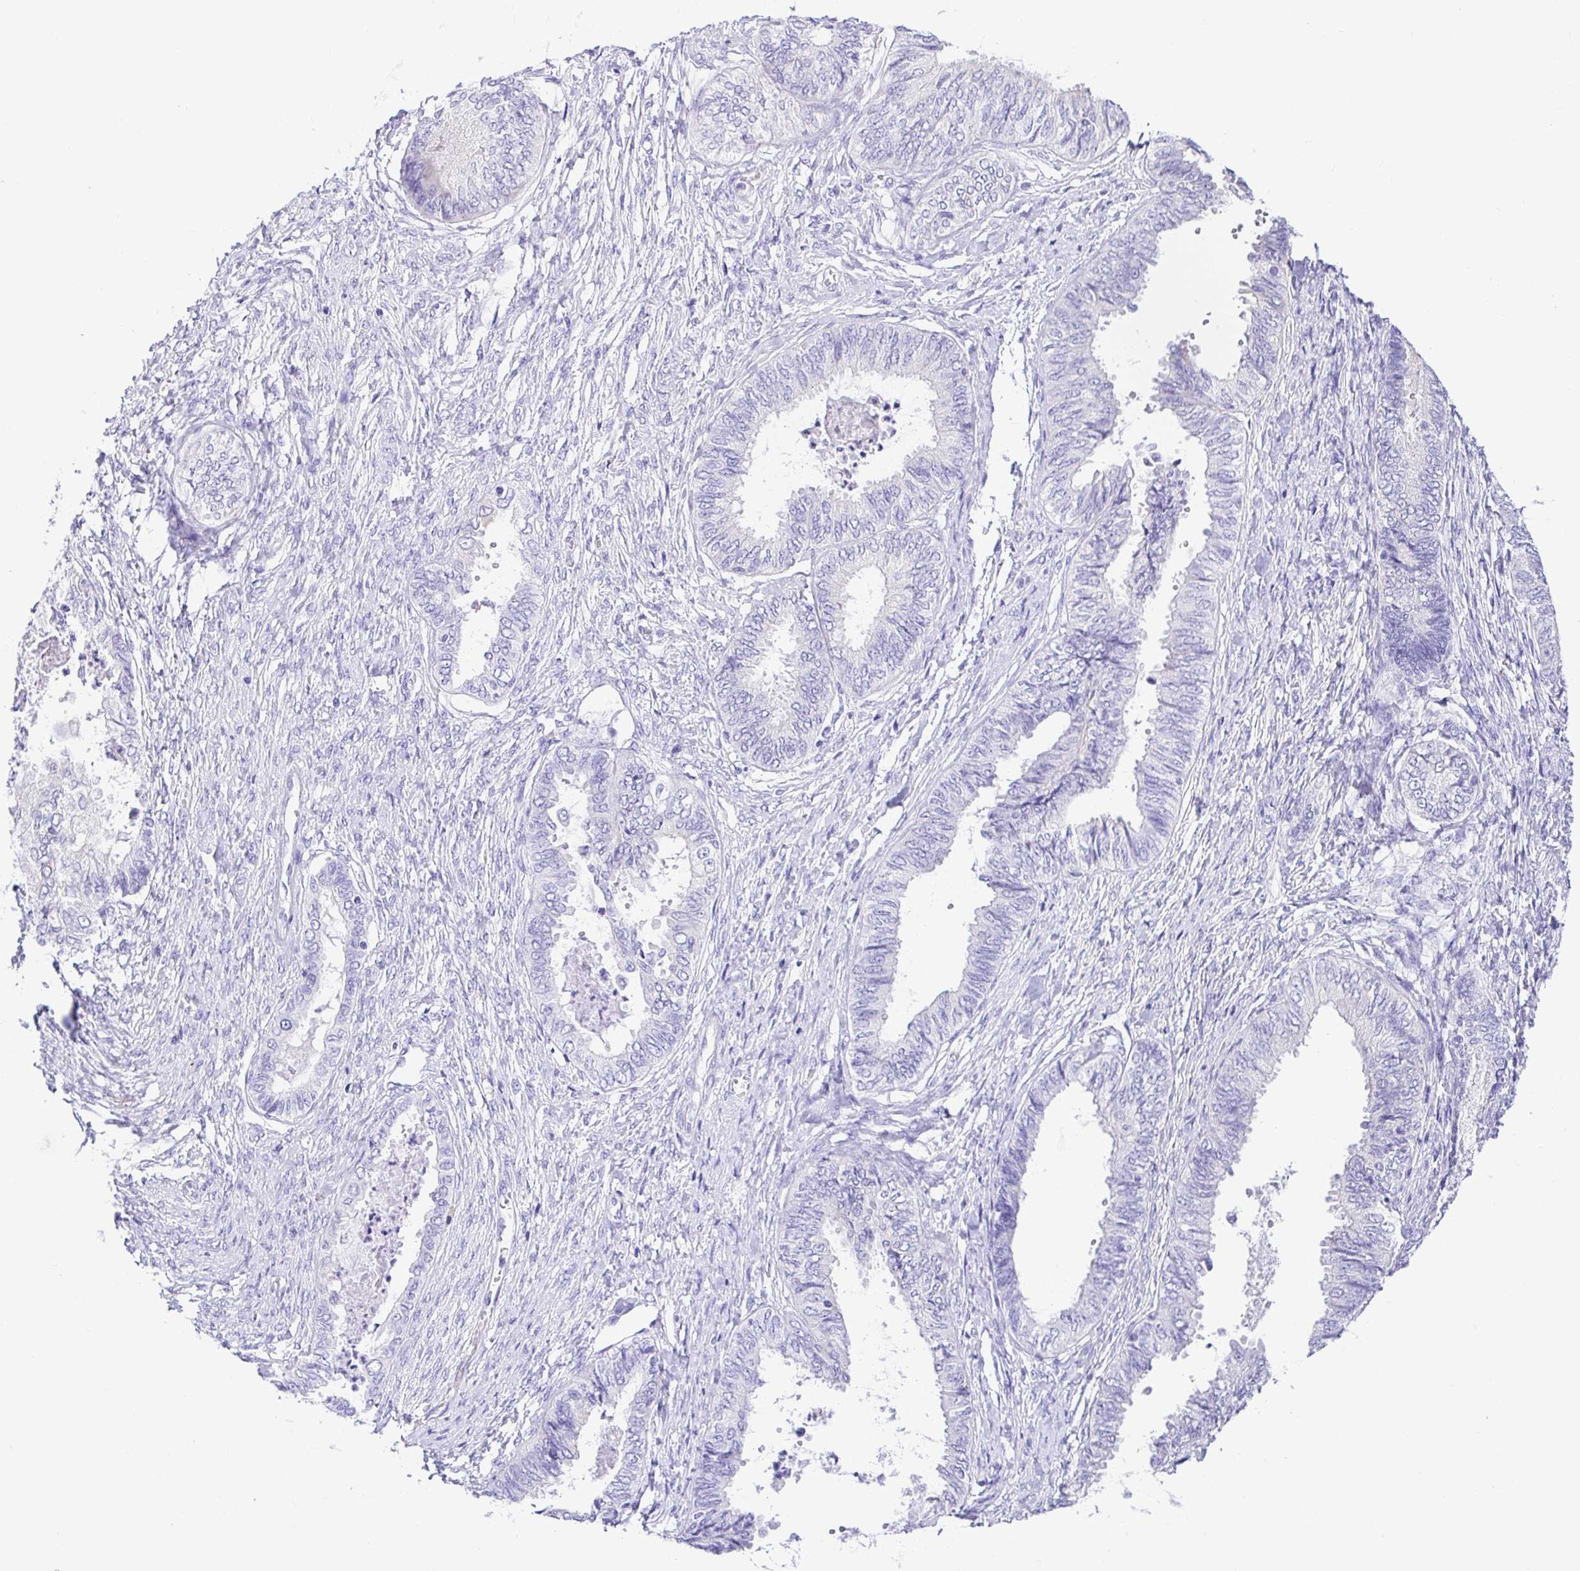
{"staining": {"intensity": "negative", "quantity": "none", "location": "none"}, "tissue": "ovarian cancer", "cell_type": "Tumor cells", "image_type": "cancer", "snomed": [{"axis": "morphology", "description": "Carcinoma, endometroid"}, {"axis": "topography", "description": "Ovary"}], "caption": "Tumor cells are negative for brown protein staining in ovarian endometroid carcinoma.", "gene": "BACE2", "patient": {"sex": "female", "age": 70}}